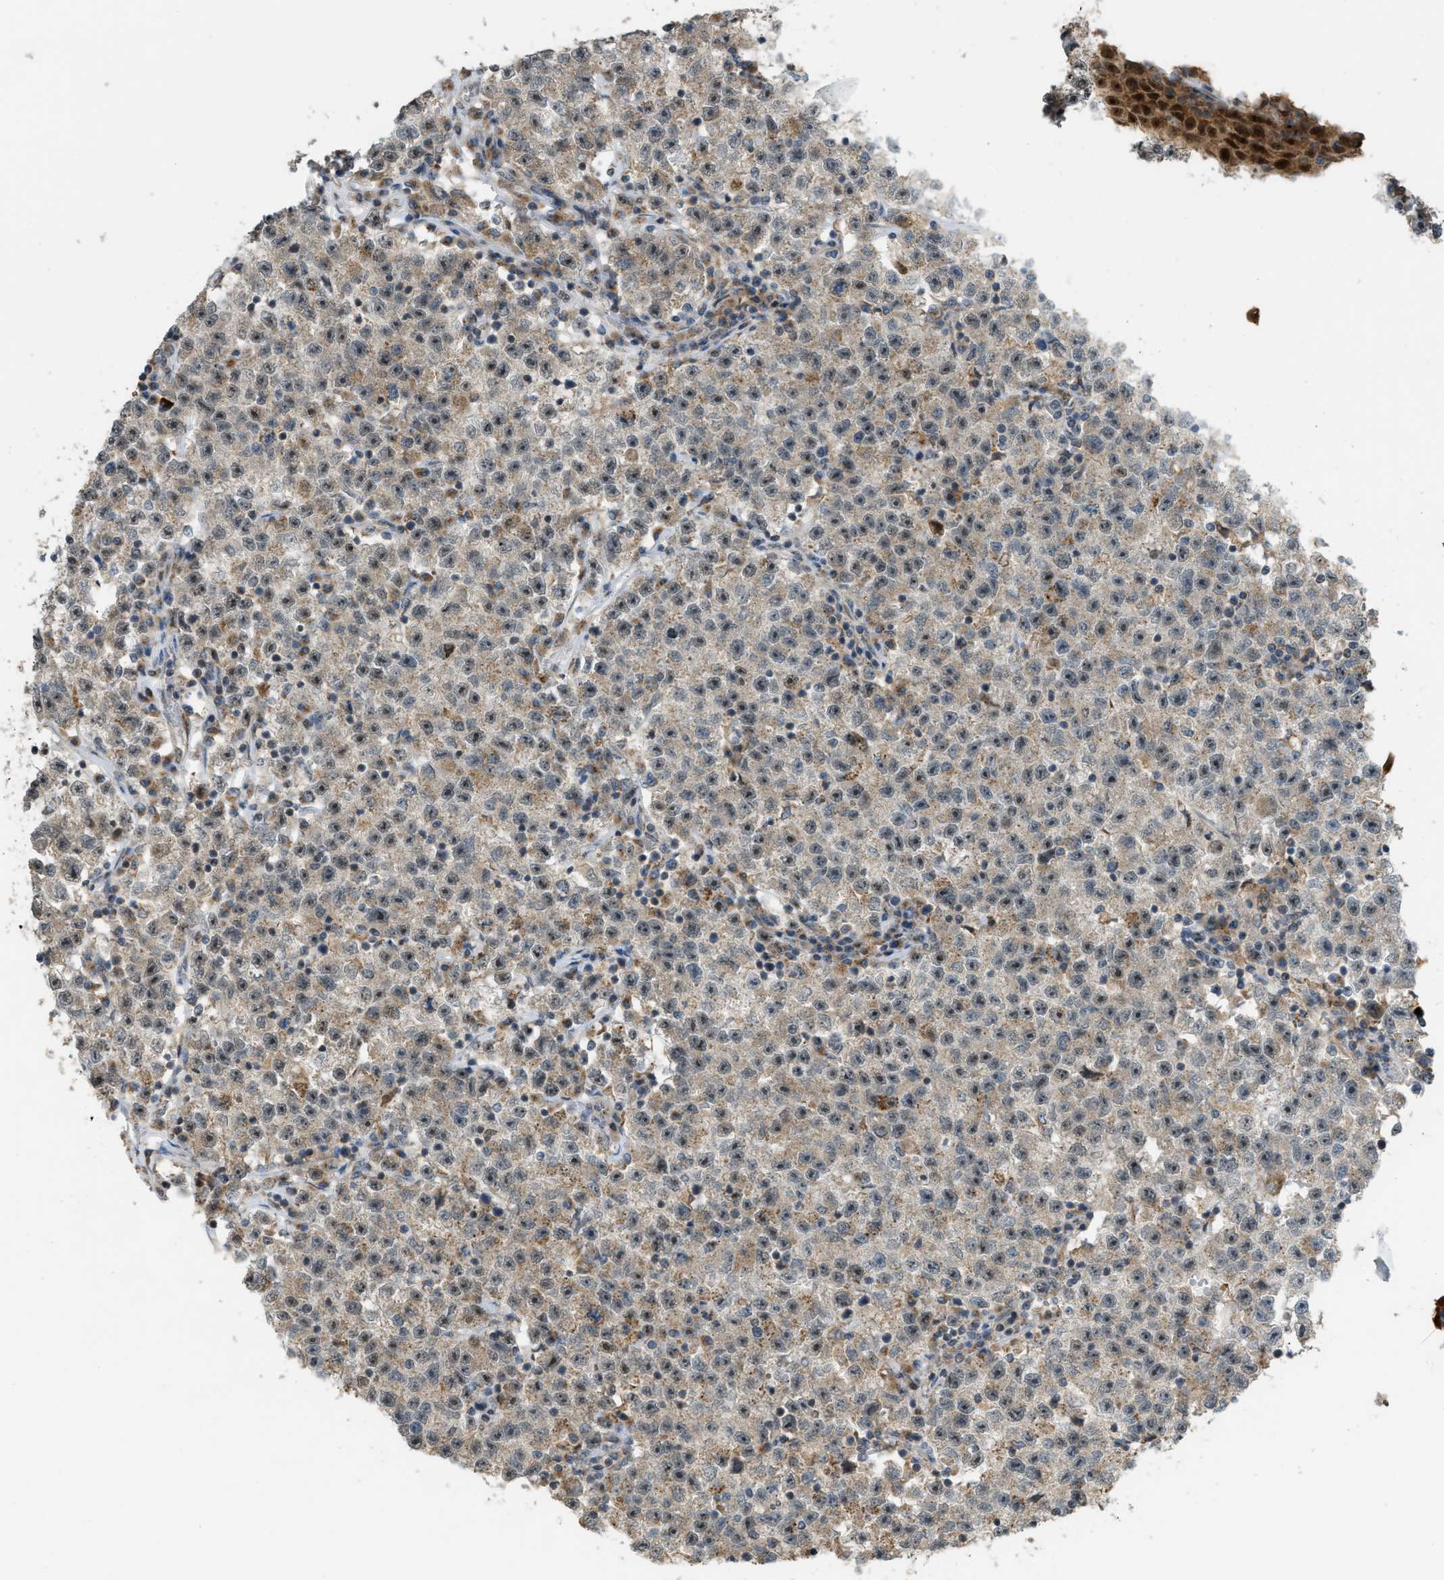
{"staining": {"intensity": "weak", "quantity": ">75%", "location": "cytoplasmic/membranous"}, "tissue": "testis cancer", "cell_type": "Tumor cells", "image_type": "cancer", "snomed": [{"axis": "morphology", "description": "Seminoma, NOS"}, {"axis": "topography", "description": "Testis"}], "caption": "Weak cytoplasmic/membranous protein staining is identified in approximately >75% of tumor cells in testis cancer (seminoma).", "gene": "CCDC186", "patient": {"sex": "male", "age": 22}}